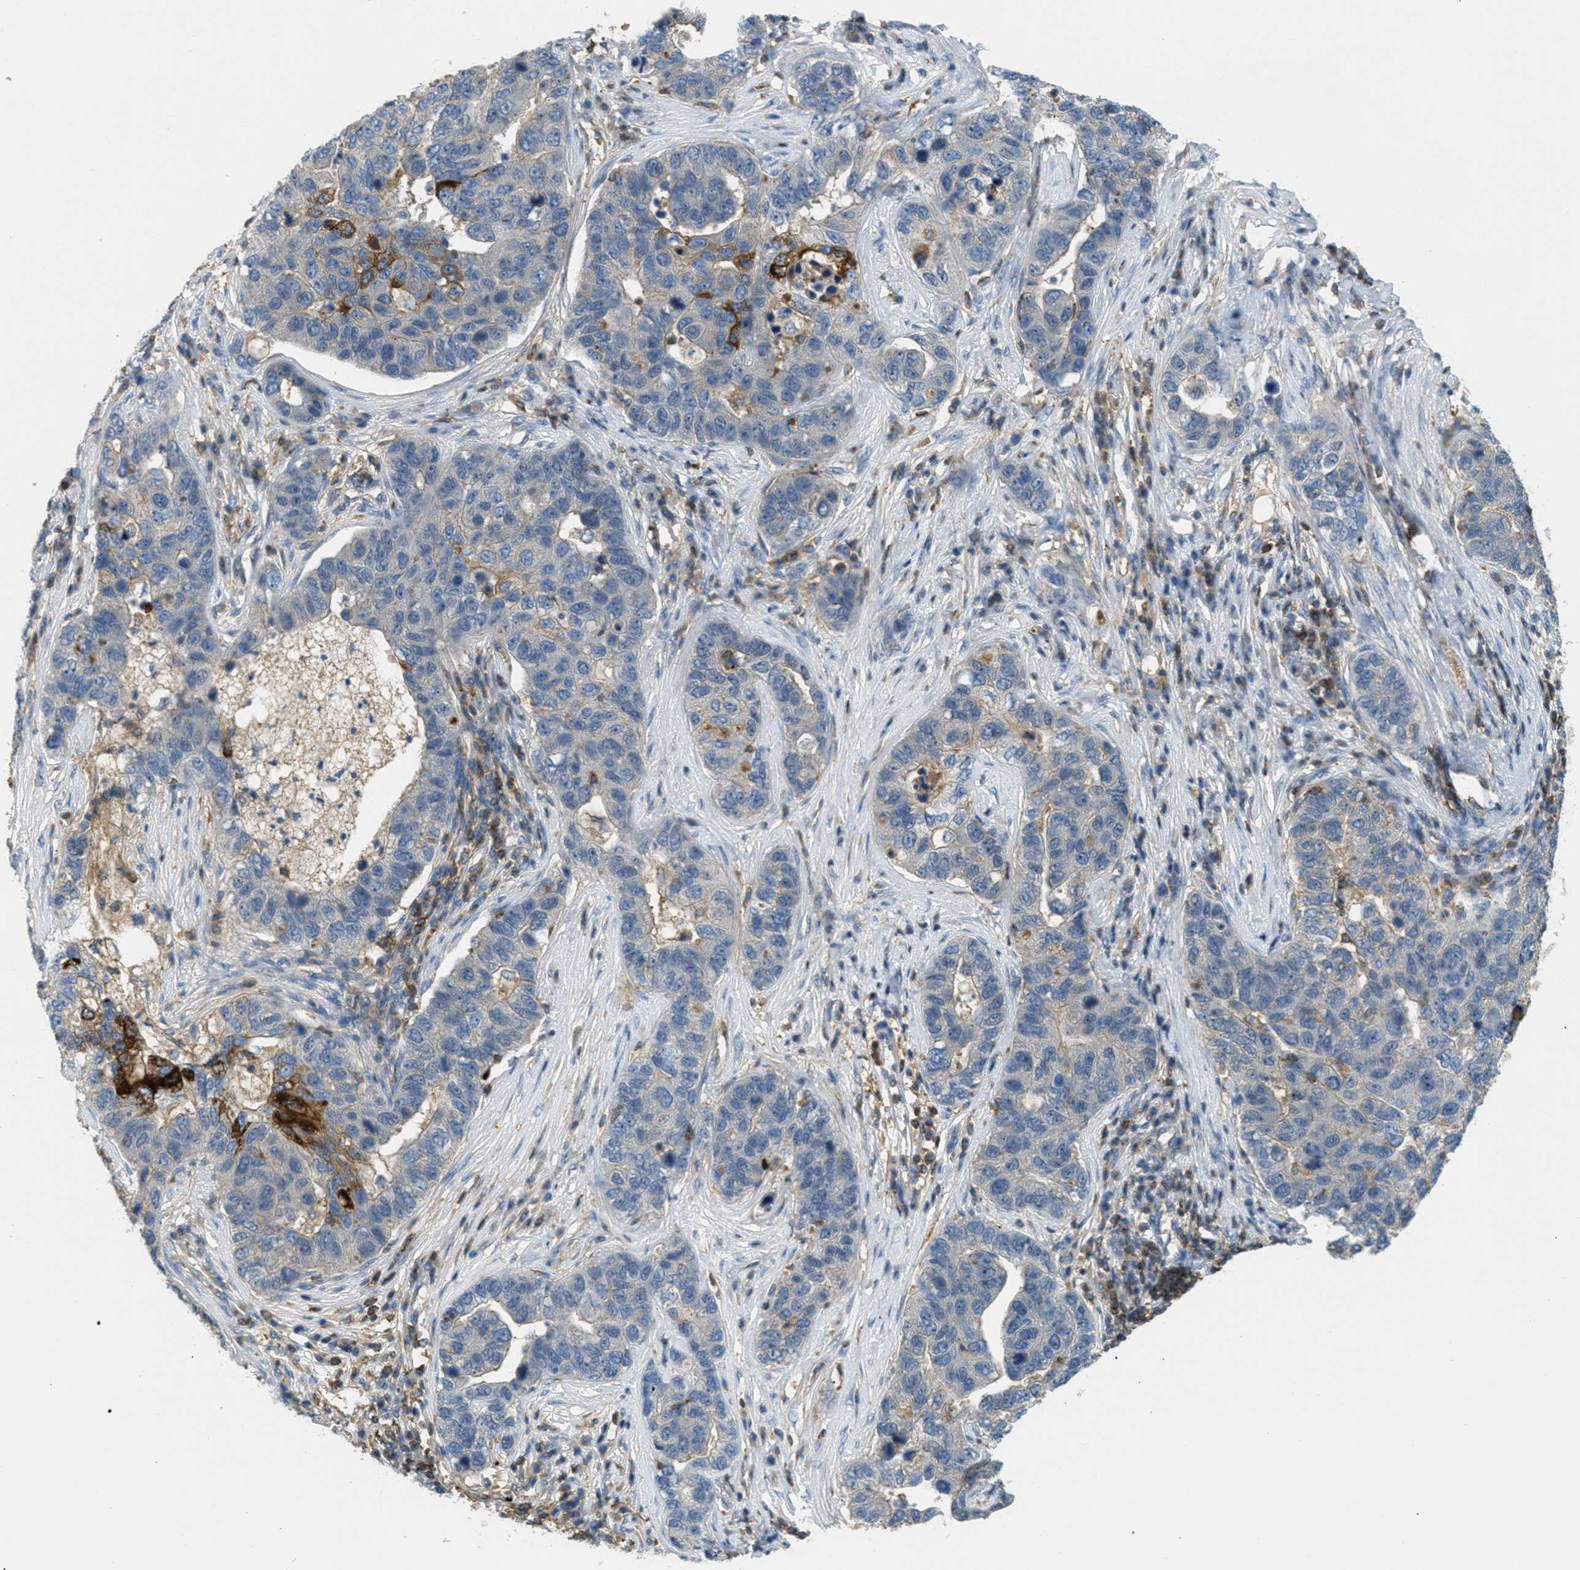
{"staining": {"intensity": "strong", "quantity": "<25%", "location": "cytoplasmic/membranous"}, "tissue": "pancreatic cancer", "cell_type": "Tumor cells", "image_type": "cancer", "snomed": [{"axis": "morphology", "description": "Adenocarcinoma, NOS"}, {"axis": "topography", "description": "Pancreas"}], "caption": "Immunohistochemistry (IHC) micrograph of adenocarcinoma (pancreatic) stained for a protein (brown), which displays medium levels of strong cytoplasmic/membranous expression in approximately <25% of tumor cells.", "gene": "GRIK2", "patient": {"sex": "female", "age": 61}}